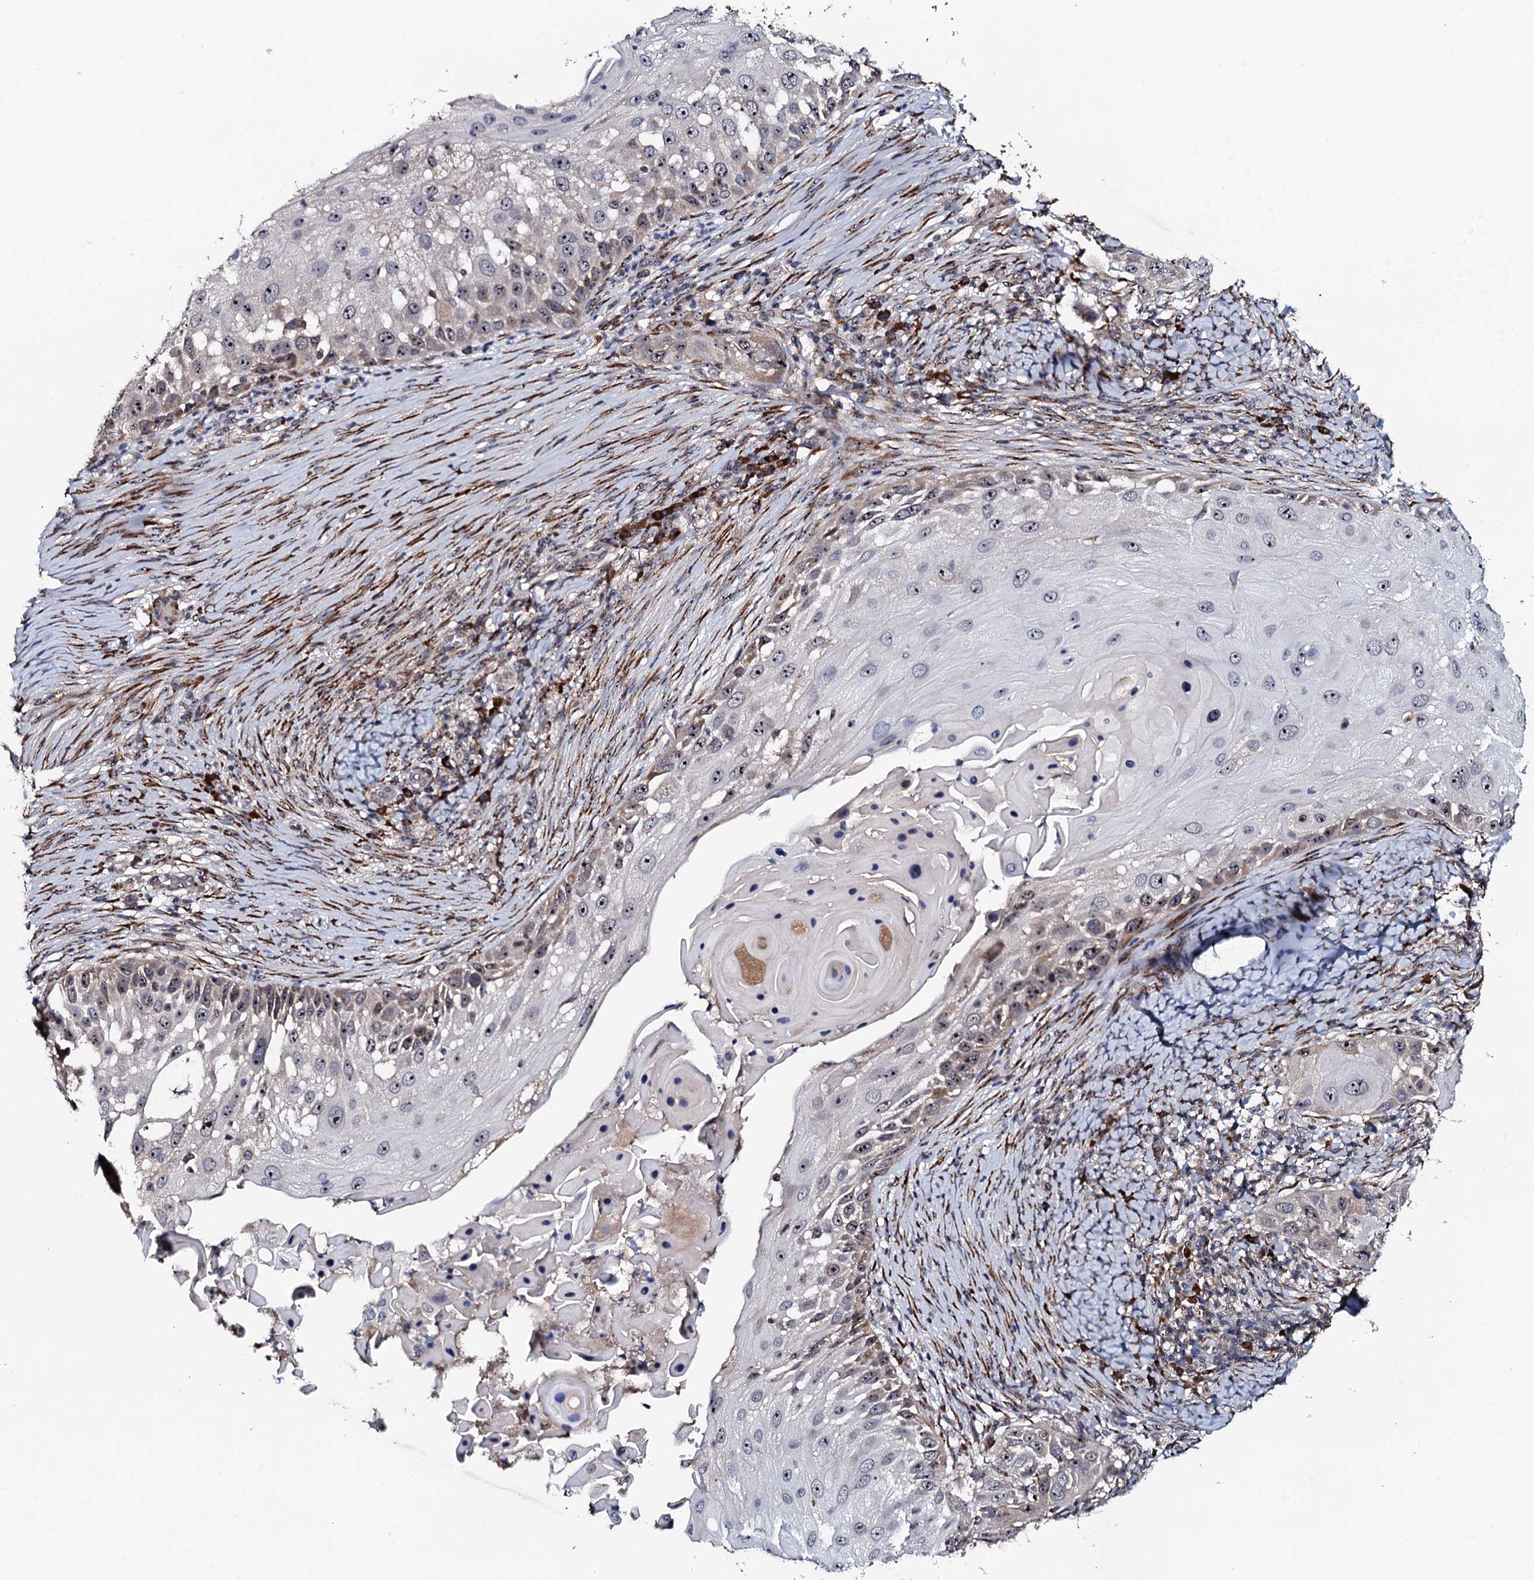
{"staining": {"intensity": "negative", "quantity": "none", "location": "none"}, "tissue": "skin cancer", "cell_type": "Tumor cells", "image_type": "cancer", "snomed": [{"axis": "morphology", "description": "Squamous cell carcinoma, NOS"}, {"axis": "topography", "description": "Skin"}], "caption": "This is a micrograph of IHC staining of squamous cell carcinoma (skin), which shows no staining in tumor cells.", "gene": "FAM111A", "patient": {"sex": "female", "age": 44}}